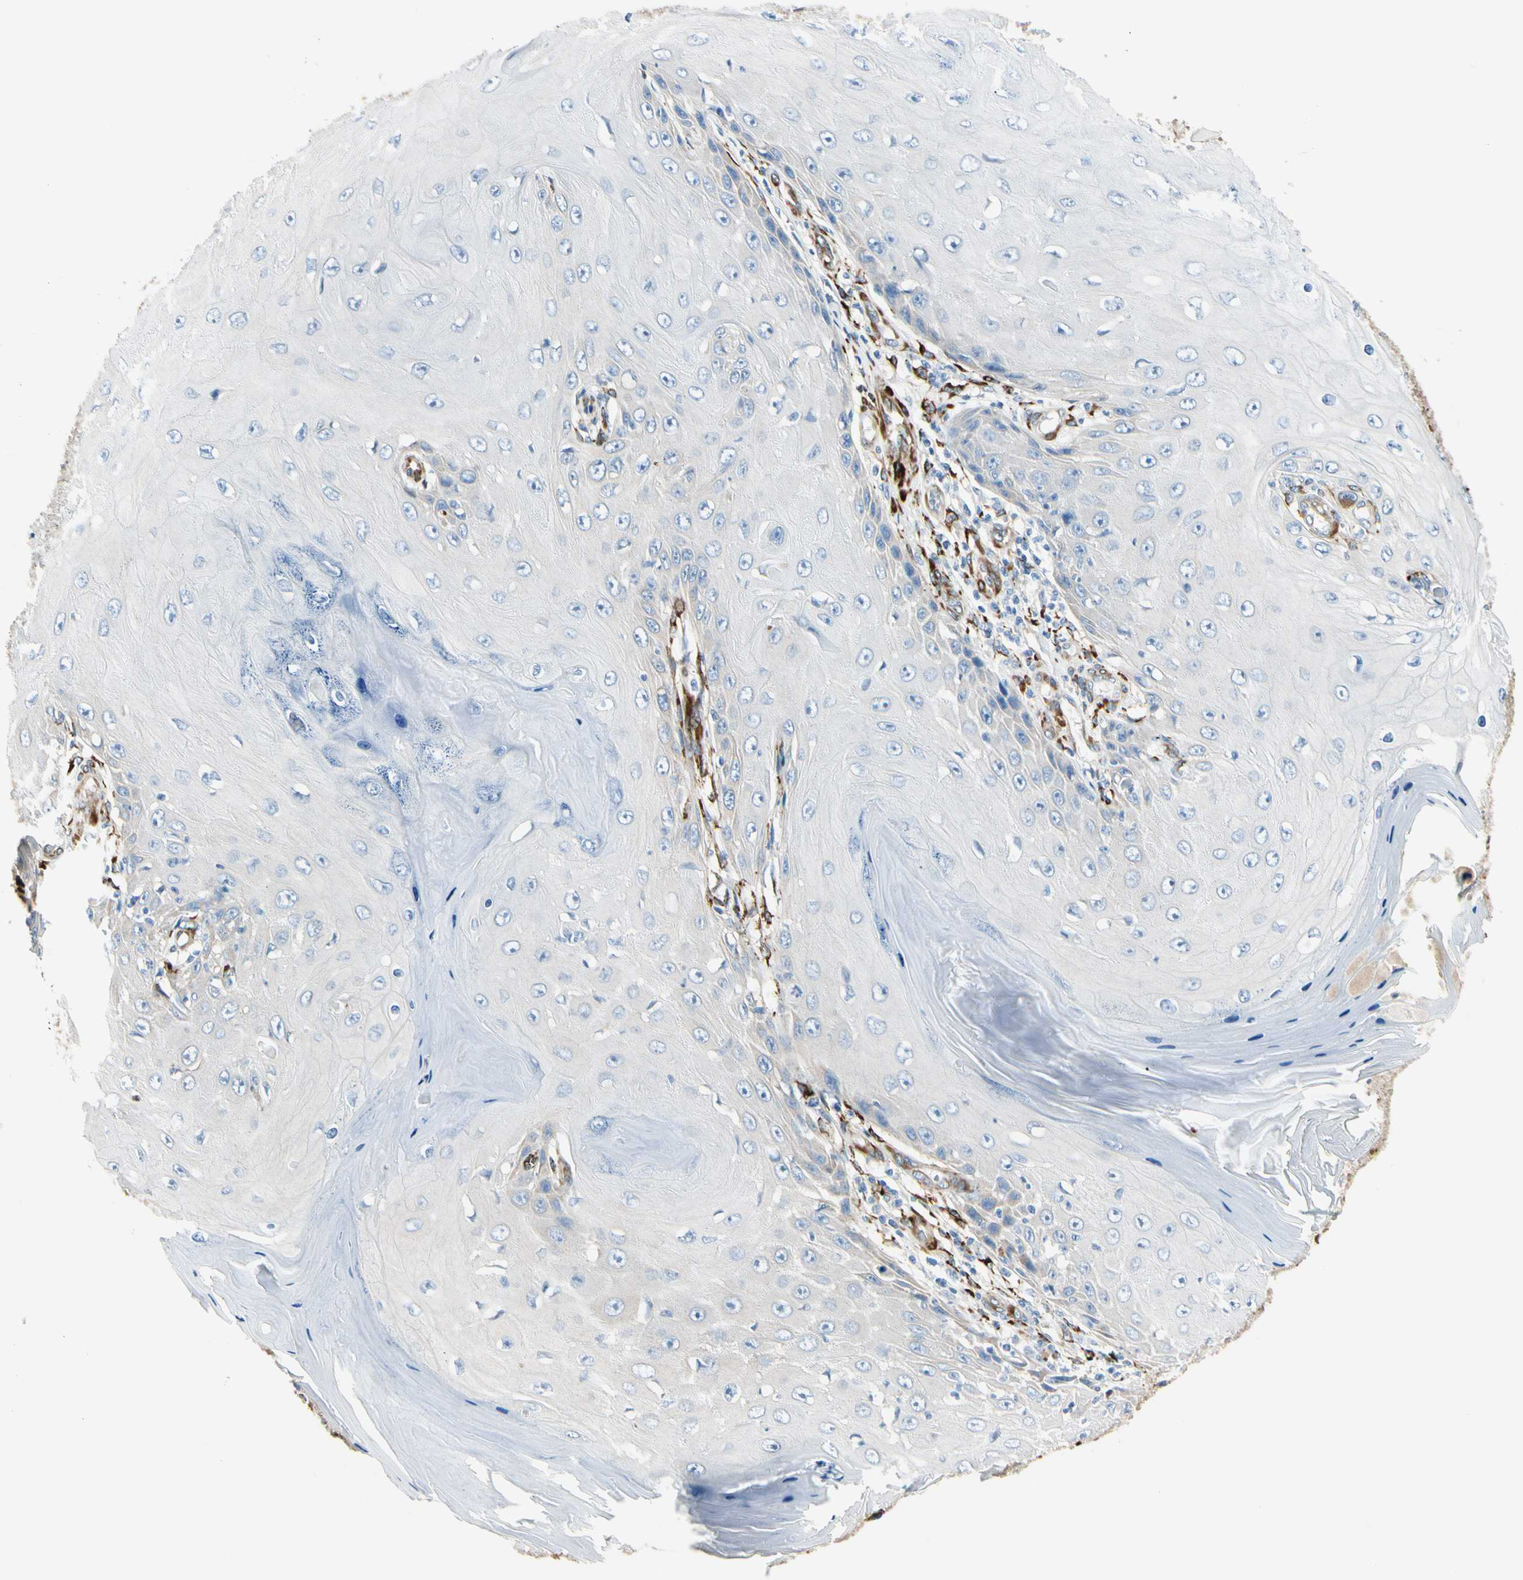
{"staining": {"intensity": "weak", "quantity": "<25%", "location": "cytoplasmic/membranous"}, "tissue": "skin cancer", "cell_type": "Tumor cells", "image_type": "cancer", "snomed": [{"axis": "morphology", "description": "Squamous cell carcinoma, NOS"}, {"axis": "topography", "description": "Skin"}], "caption": "IHC of squamous cell carcinoma (skin) exhibits no positivity in tumor cells.", "gene": "FKBP7", "patient": {"sex": "female", "age": 73}}